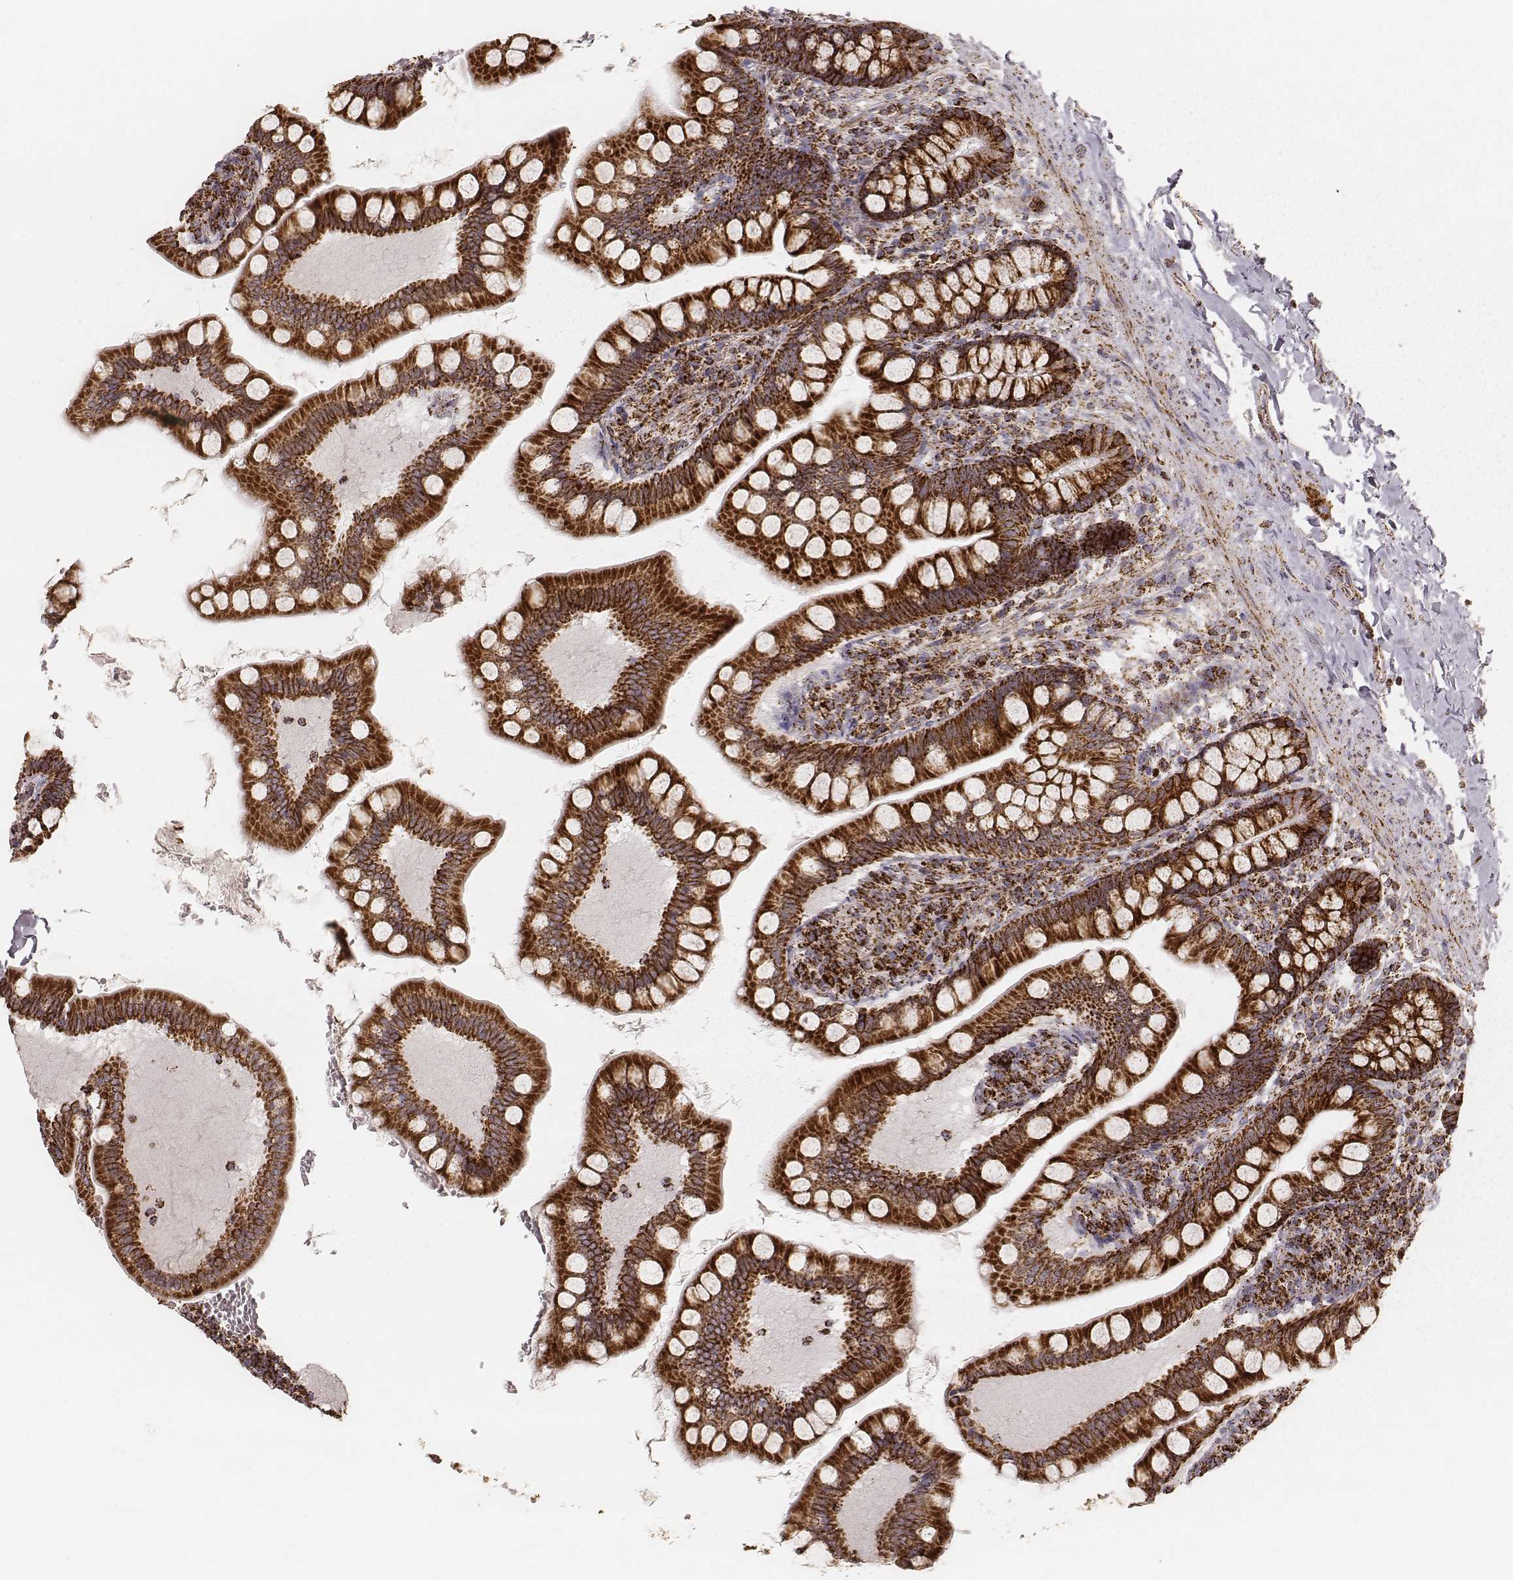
{"staining": {"intensity": "strong", "quantity": ">75%", "location": "cytoplasmic/membranous"}, "tissue": "small intestine", "cell_type": "Glandular cells", "image_type": "normal", "snomed": [{"axis": "morphology", "description": "Normal tissue, NOS"}, {"axis": "topography", "description": "Small intestine"}], "caption": "A high amount of strong cytoplasmic/membranous positivity is identified in approximately >75% of glandular cells in normal small intestine. Using DAB (brown) and hematoxylin (blue) stains, captured at high magnification using brightfield microscopy.", "gene": "CS", "patient": {"sex": "female", "age": 56}}